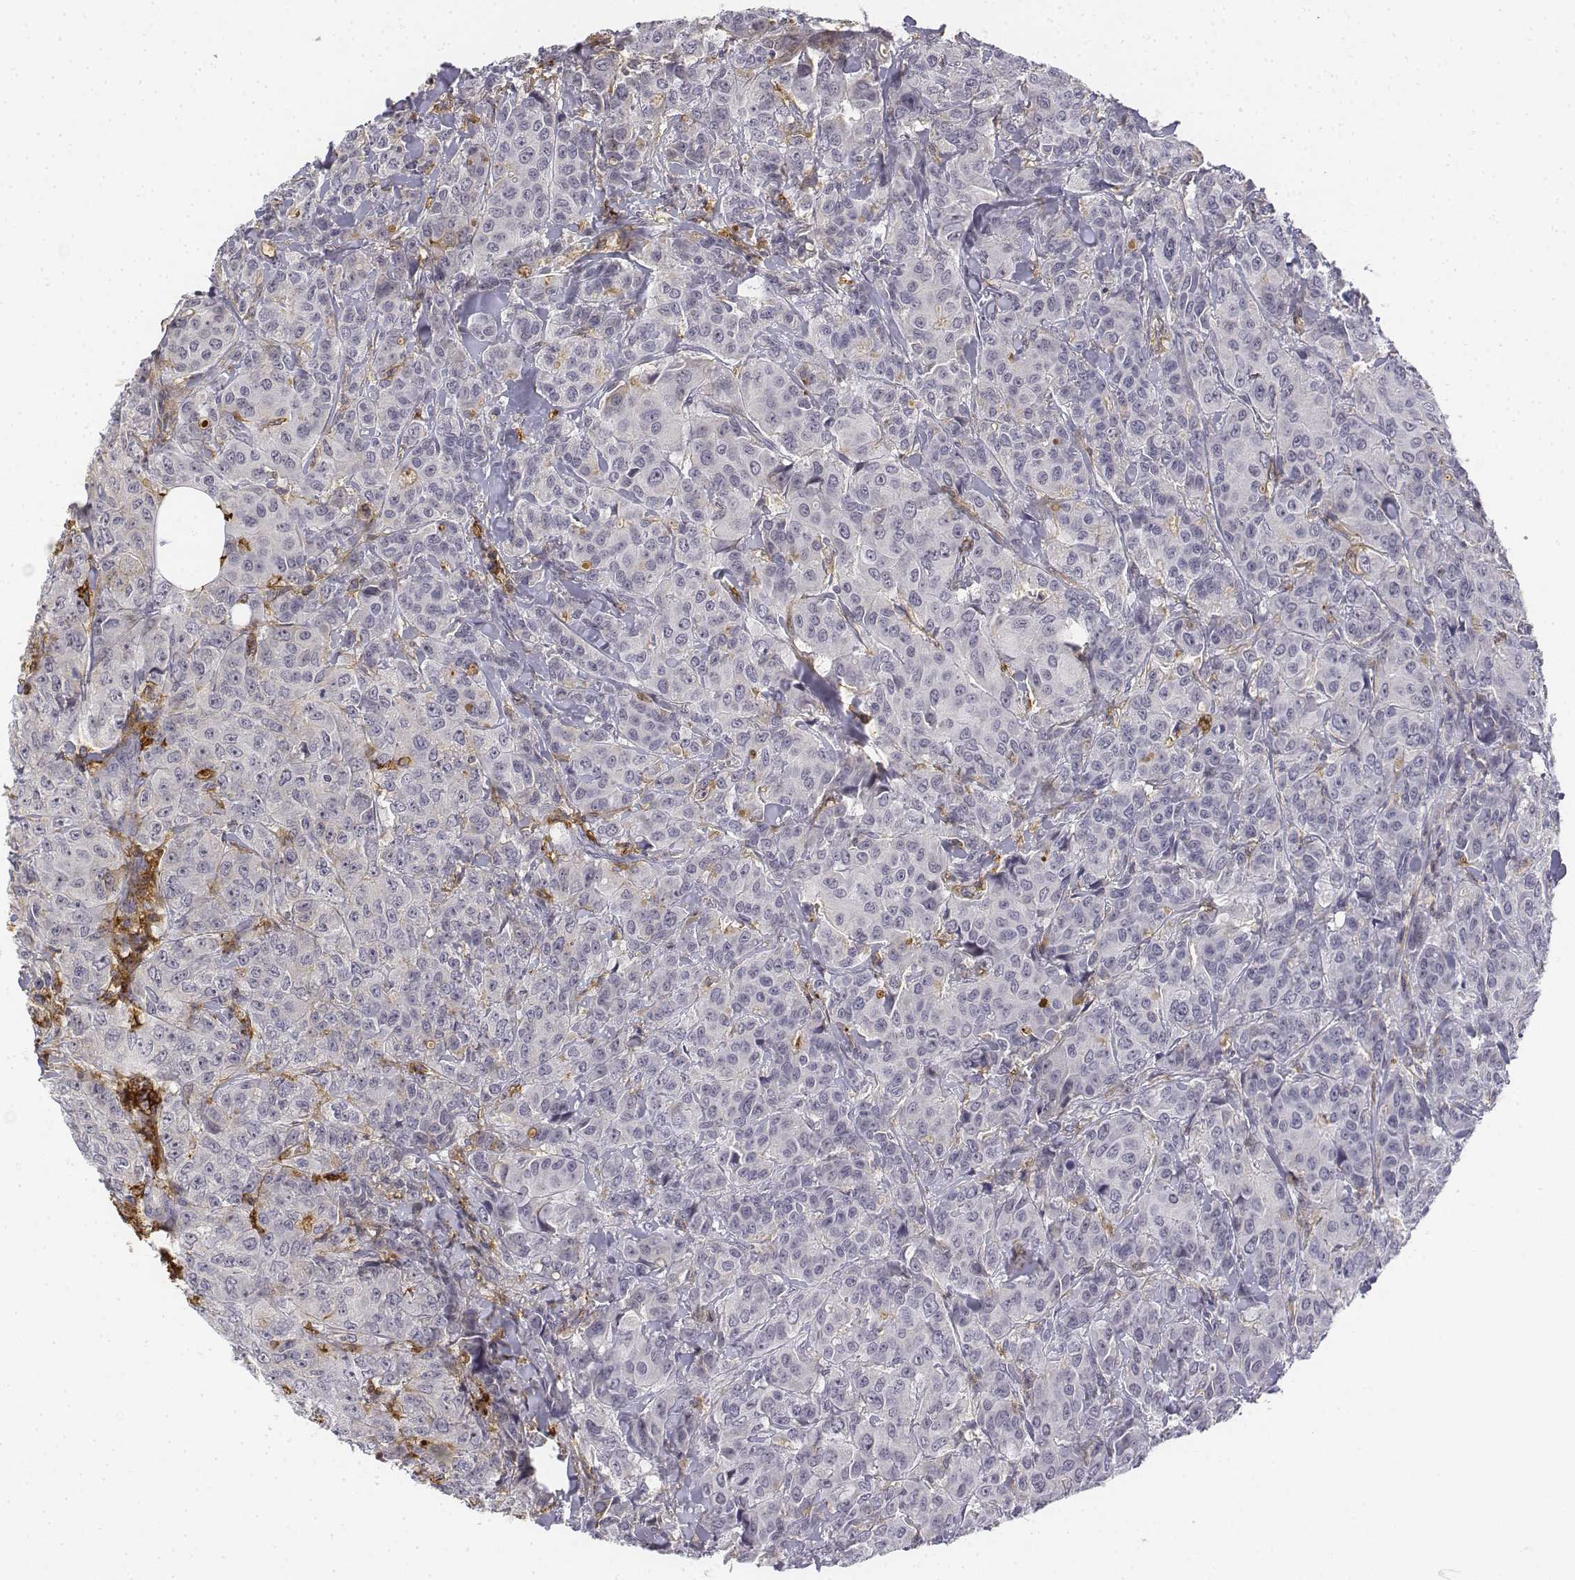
{"staining": {"intensity": "negative", "quantity": "none", "location": "none"}, "tissue": "breast cancer", "cell_type": "Tumor cells", "image_type": "cancer", "snomed": [{"axis": "morphology", "description": "Duct carcinoma"}, {"axis": "topography", "description": "Breast"}], "caption": "DAB immunohistochemical staining of breast cancer (infiltrating ductal carcinoma) displays no significant expression in tumor cells. Nuclei are stained in blue.", "gene": "CD14", "patient": {"sex": "female", "age": 43}}